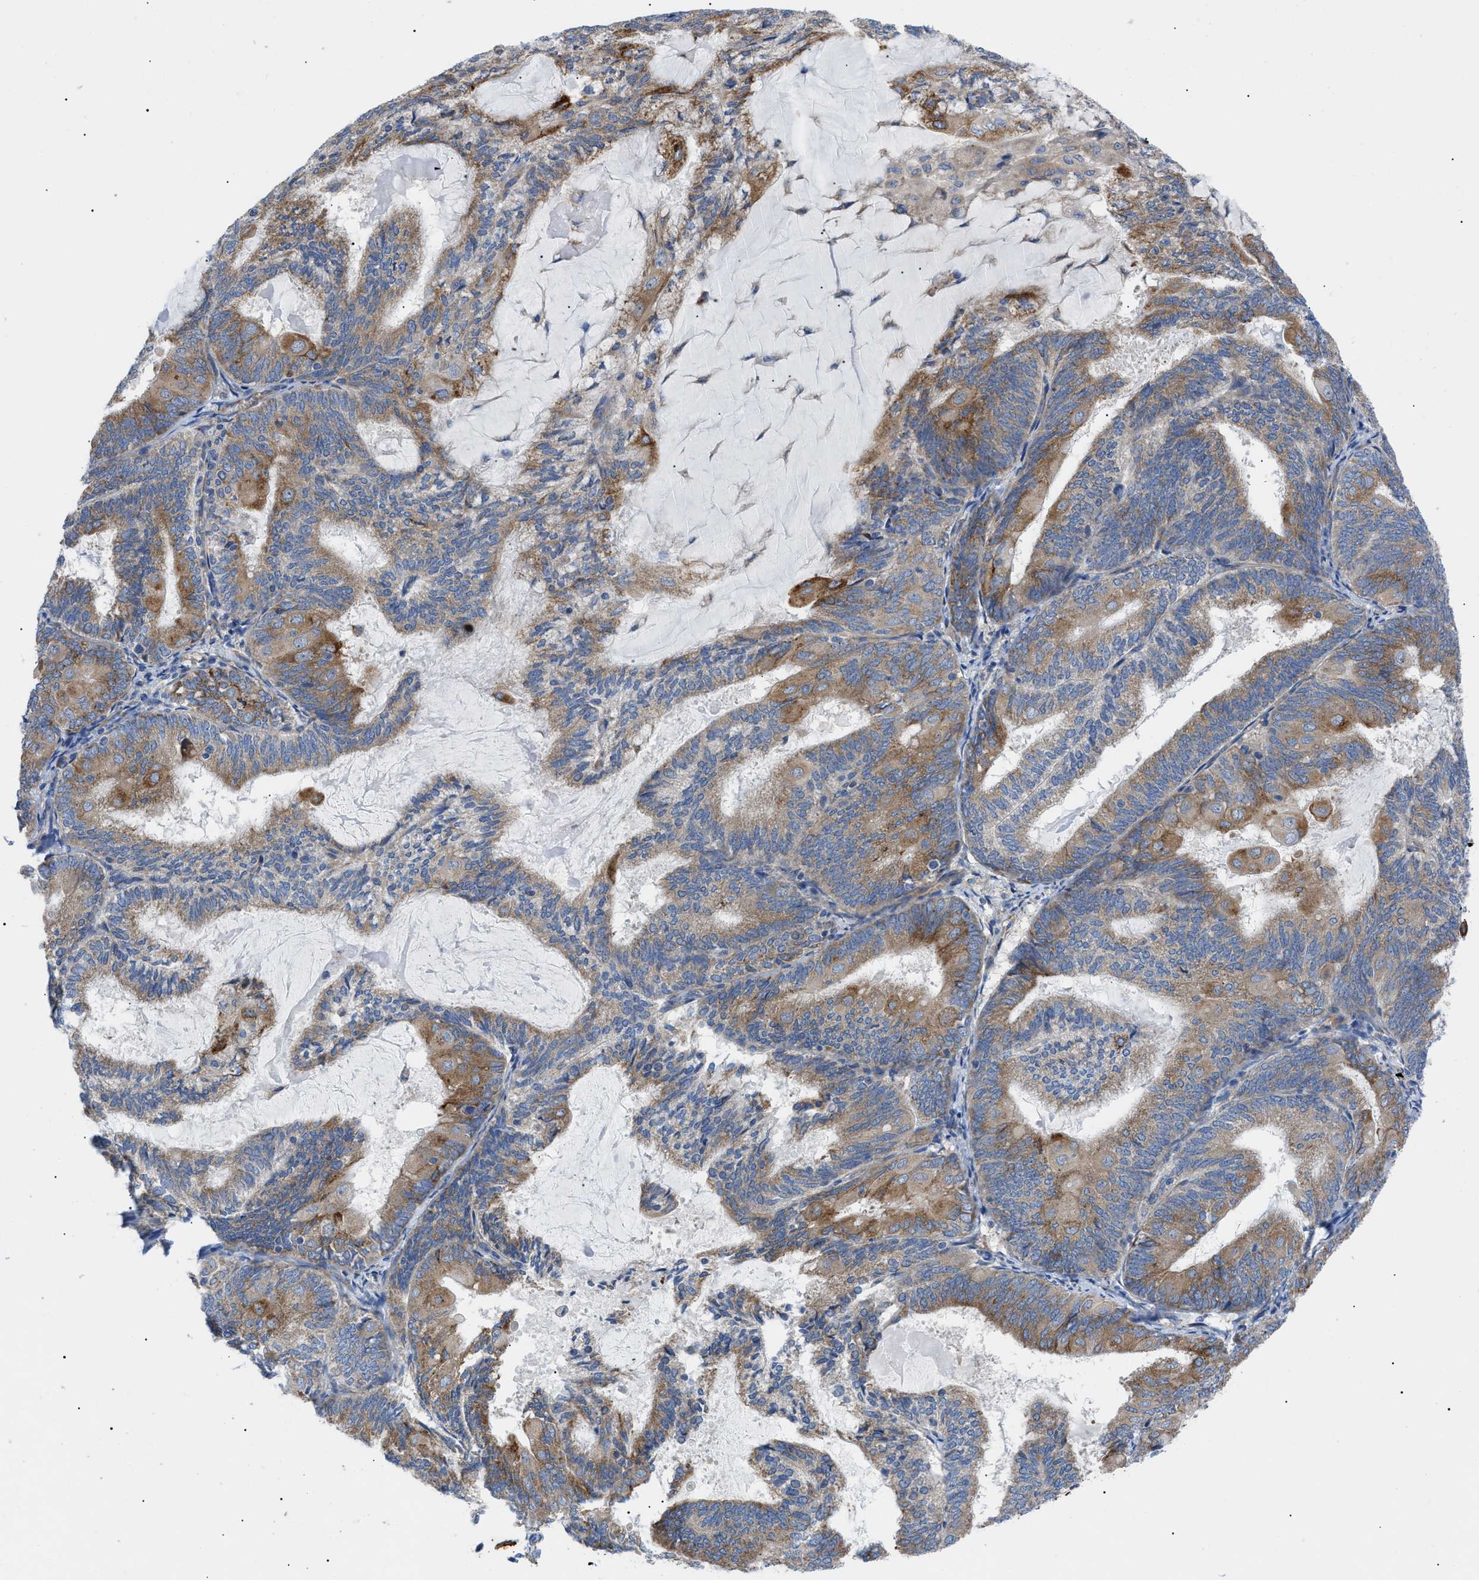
{"staining": {"intensity": "moderate", "quantity": ">75%", "location": "cytoplasmic/membranous"}, "tissue": "endometrial cancer", "cell_type": "Tumor cells", "image_type": "cancer", "snomed": [{"axis": "morphology", "description": "Adenocarcinoma, NOS"}, {"axis": "topography", "description": "Endometrium"}], "caption": "The micrograph reveals immunohistochemical staining of endometrial cancer. There is moderate cytoplasmic/membranous positivity is seen in approximately >75% of tumor cells. (DAB IHC with brightfield microscopy, high magnification).", "gene": "HSPB8", "patient": {"sex": "female", "age": 81}}